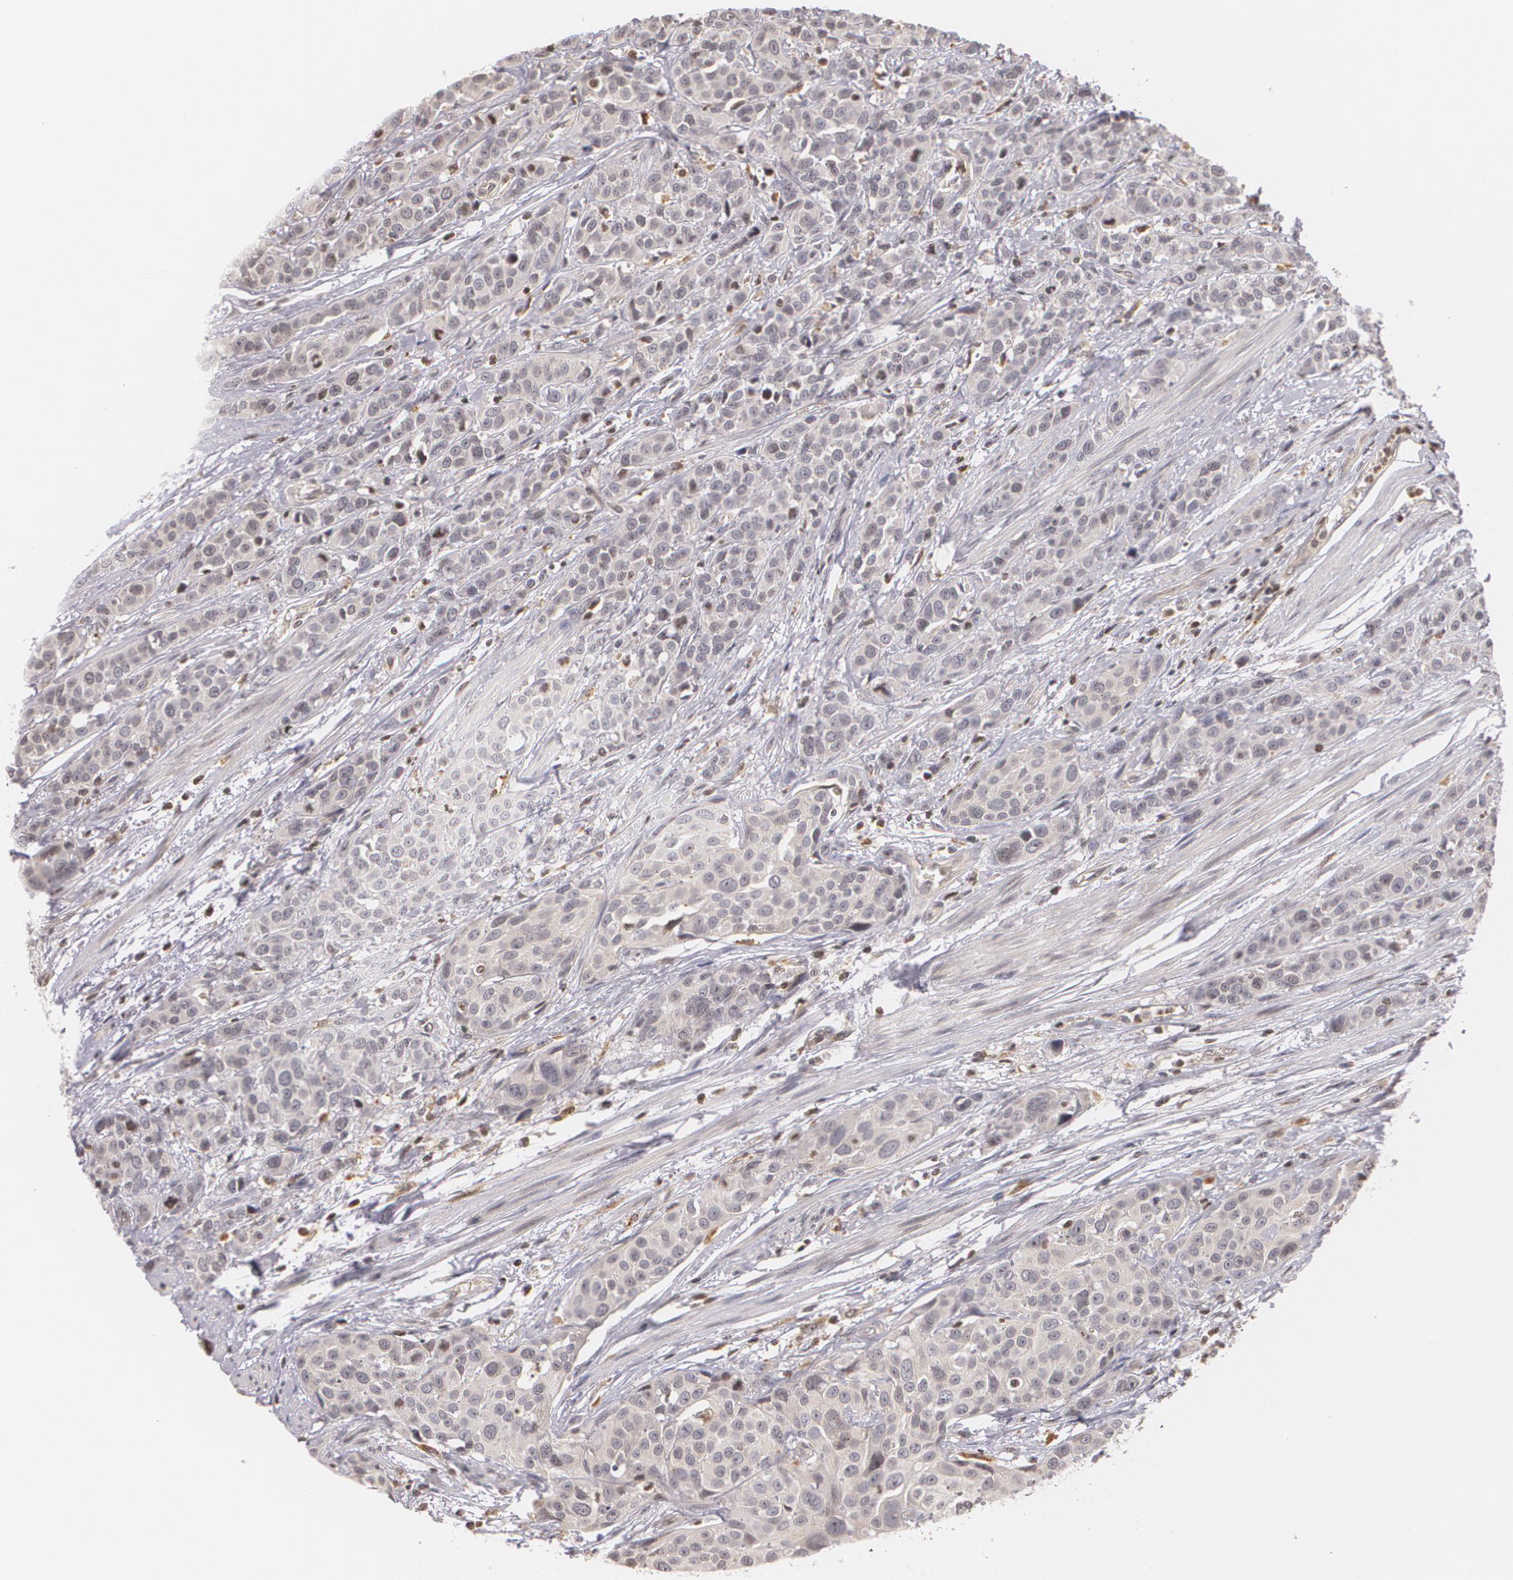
{"staining": {"intensity": "weak", "quantity": "<25%", "location": "cytoplasmic/membranous"}, "tissue": "urothelial cancer", "cell_type": "Tumor cells", "image_type": "cancer", "snomed": [{"axis": "morphology", "description": "Urothelial carcinoma, High grade"}, {"axis": "topography", "description": "Urinary bladder"}], "caption": "There is no significant positivity in tumor cells of urothelial cancer.", "gene": "VAV3", "patient": {"sex": "male", "age": 56}}